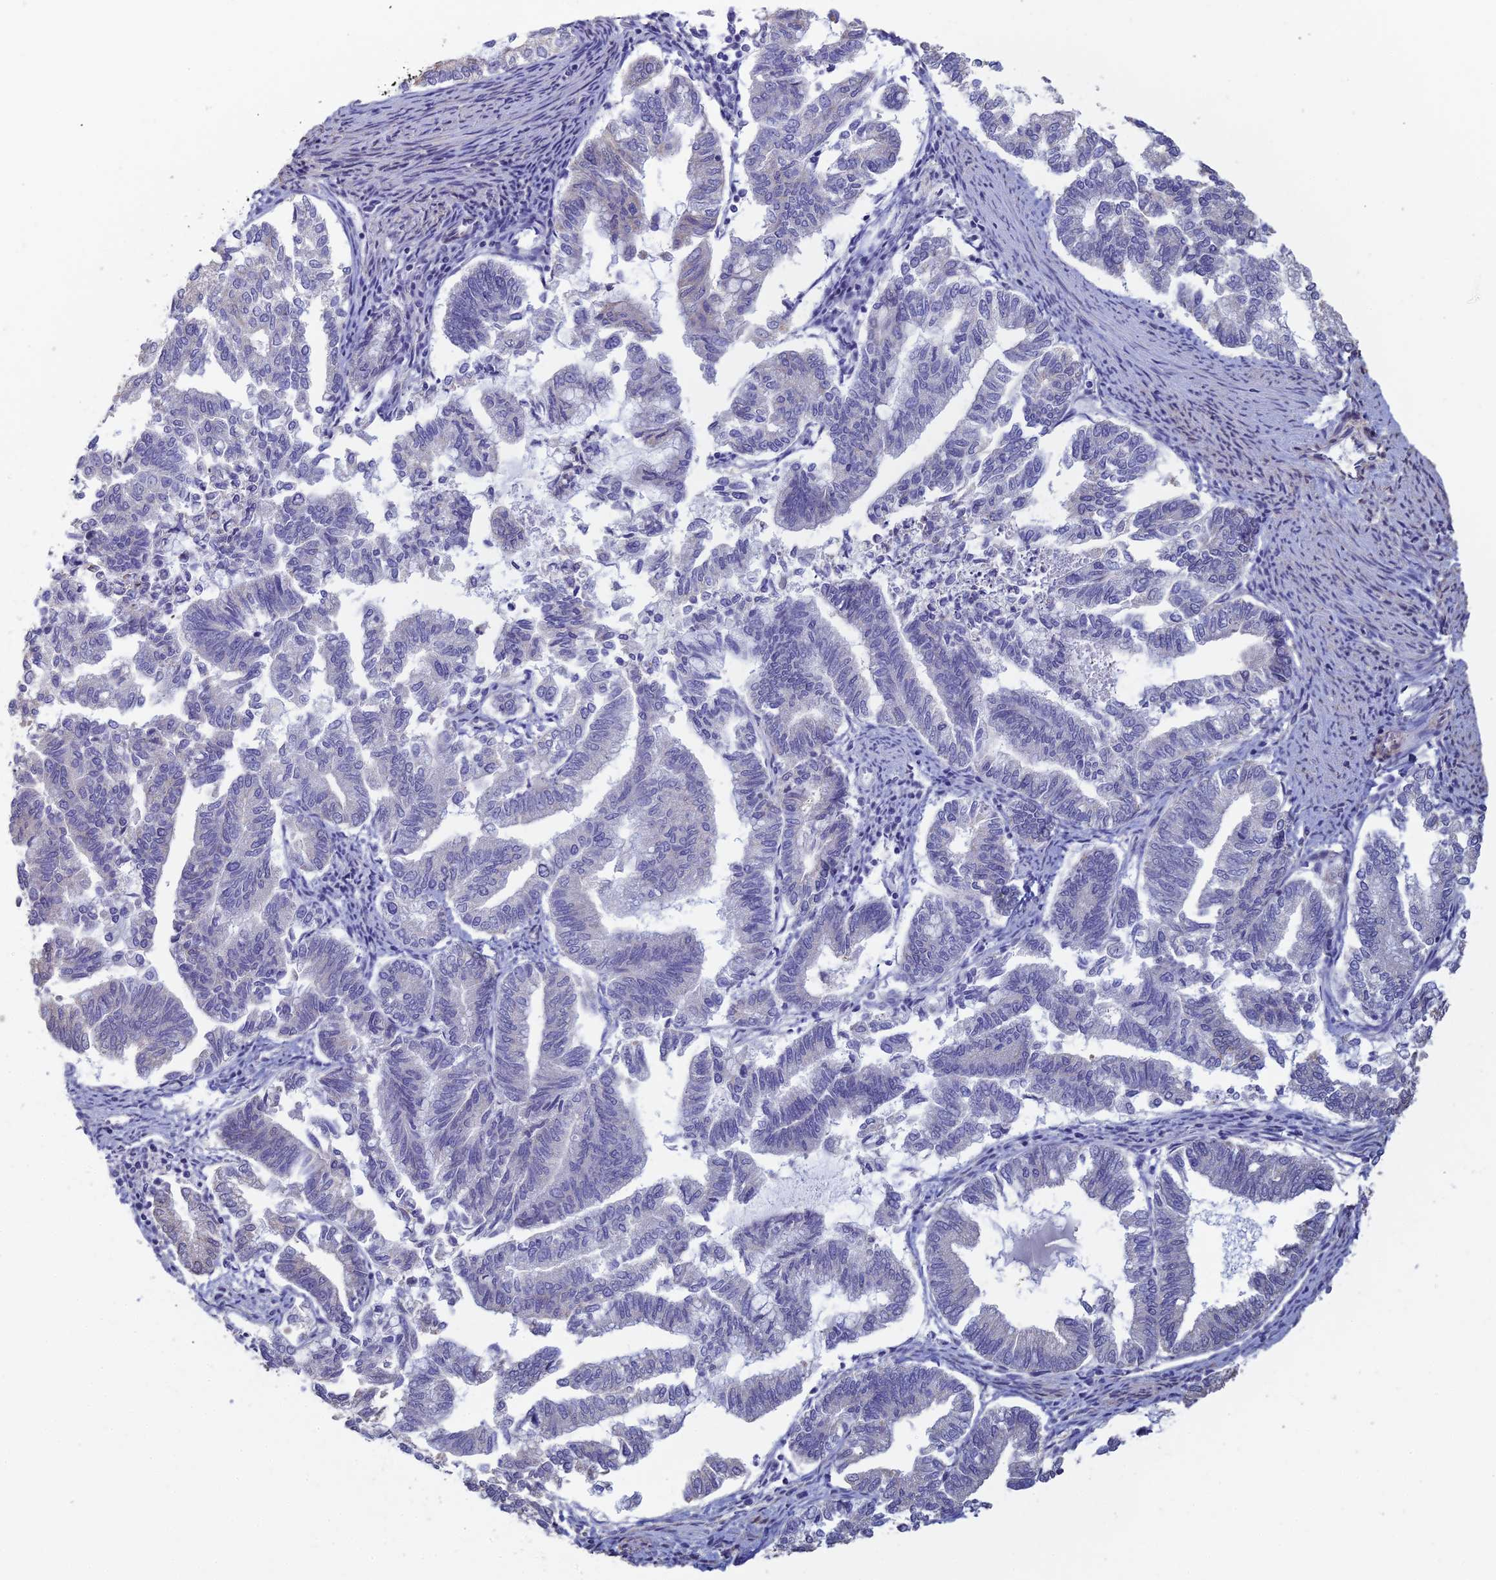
{"staining": {"intensity": "negative", "quantity": "none", "location": "none"}, "tissue": "endometrial cancer", "cell_type": "Tumor cells", "image_type": "cancer", "snomed": [{"axis": "morphology", "description": "Adenocarcinoma, NOS"}, {"axis": "topography", "description": "Endometrium"}], "caption": "A high-resolution histopathology image shows immunohistochemistry (IHC) staining of endometrial adenocarcinoma, which exhibits no significant positivity in tumor cells. Nuclei are stained in blue.", "gene": "PCDHA5", "patient": {"sex": "female", "age": 79}}